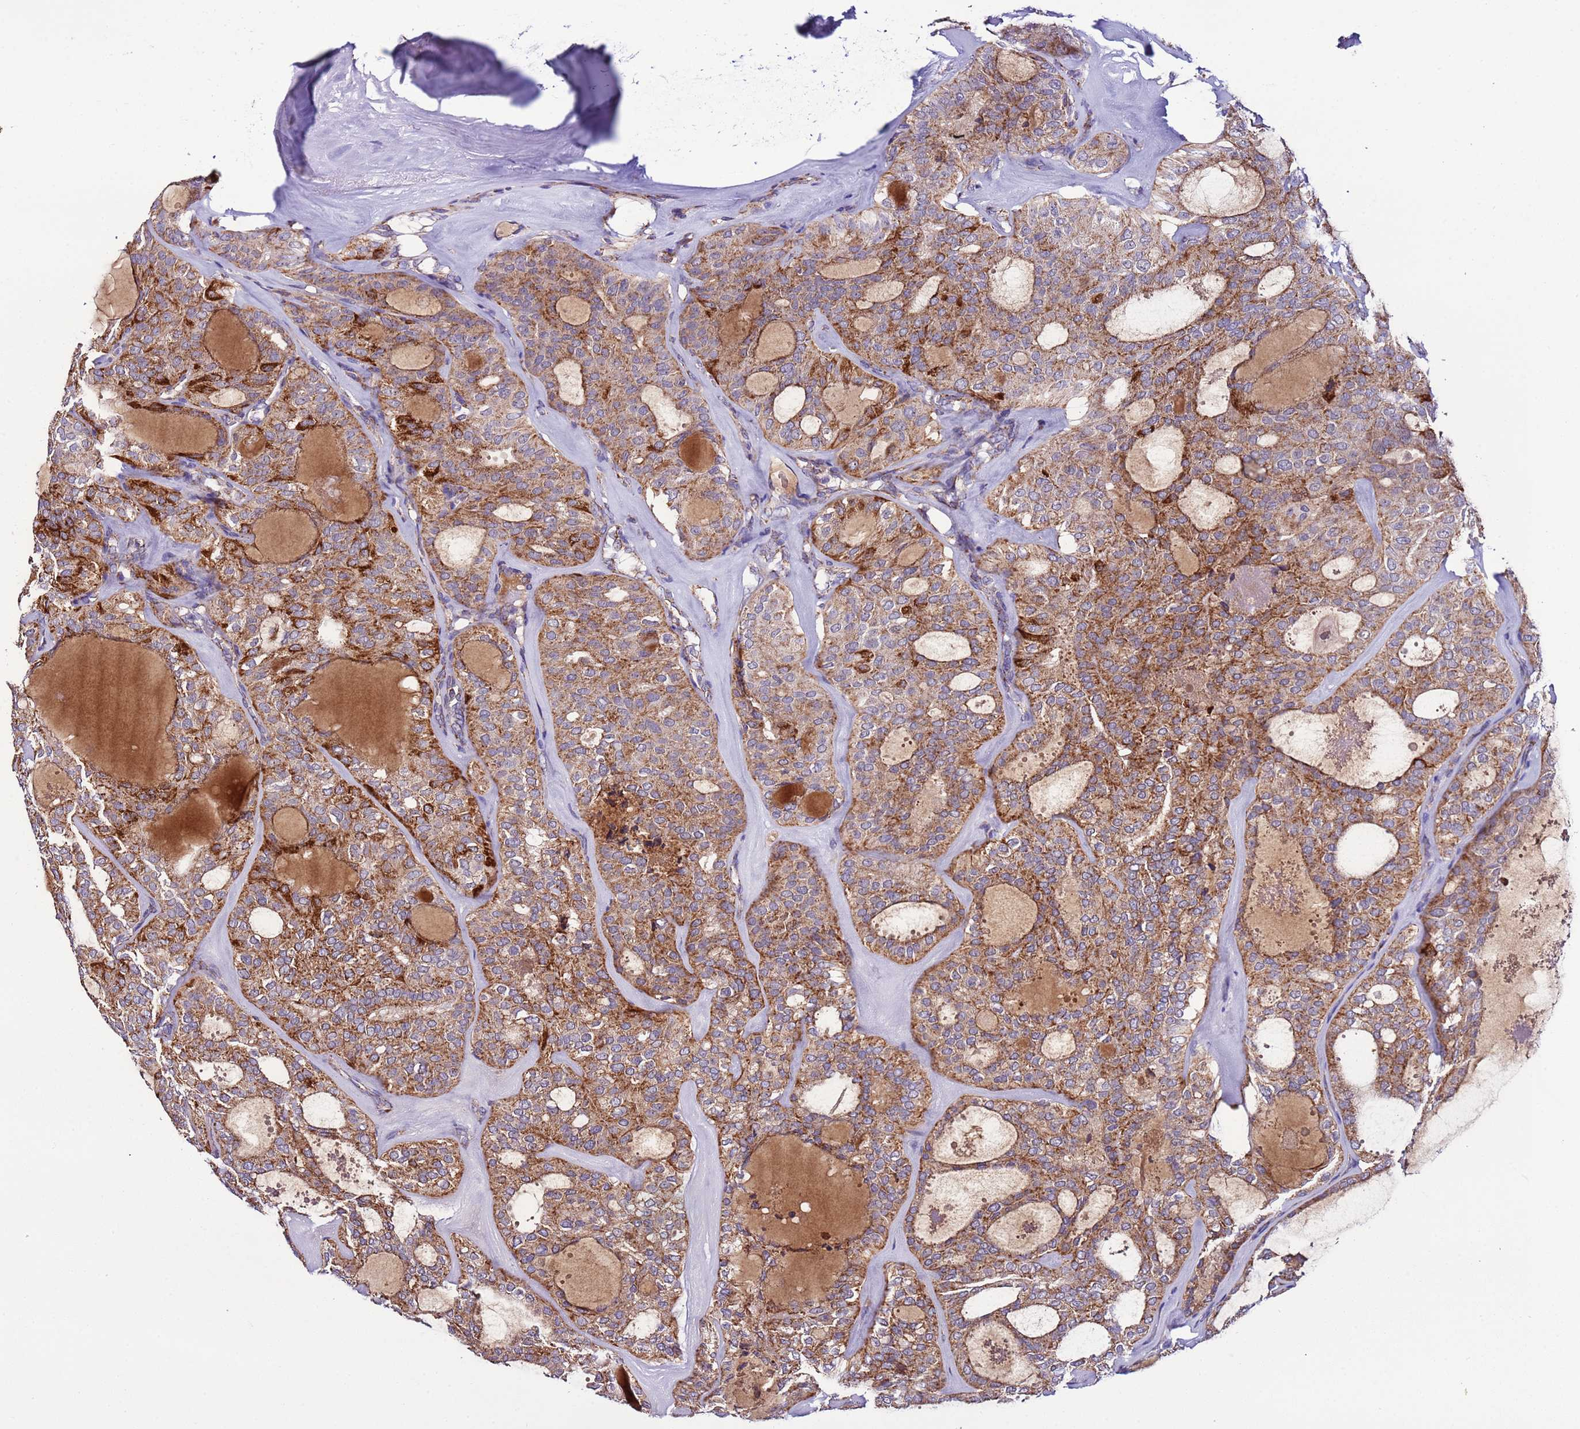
{"staining": {"intensity": "moderate", "quantity": ">75%", "location": "cytoplasmic/membranous"}, "tissue": "thyroid cancer", "cell_type": "Tumor cells", "image_type": "cancer", "snomed": [{"axis": "morphology", "description": "Follicular adenoma carcinoma, NOS"}, {"axis": "topography", "description": "Thyroid gland"}], "caption": "Approximately >75% of tumor cells in follicular adenoma carcinoma (thyroid) display moderate cytoplasmic/membranous protein expression as visualized by brown immunohistochemical staining.", "gene": "UEVLD", "patient": {"sex": "male", "age": 75}}